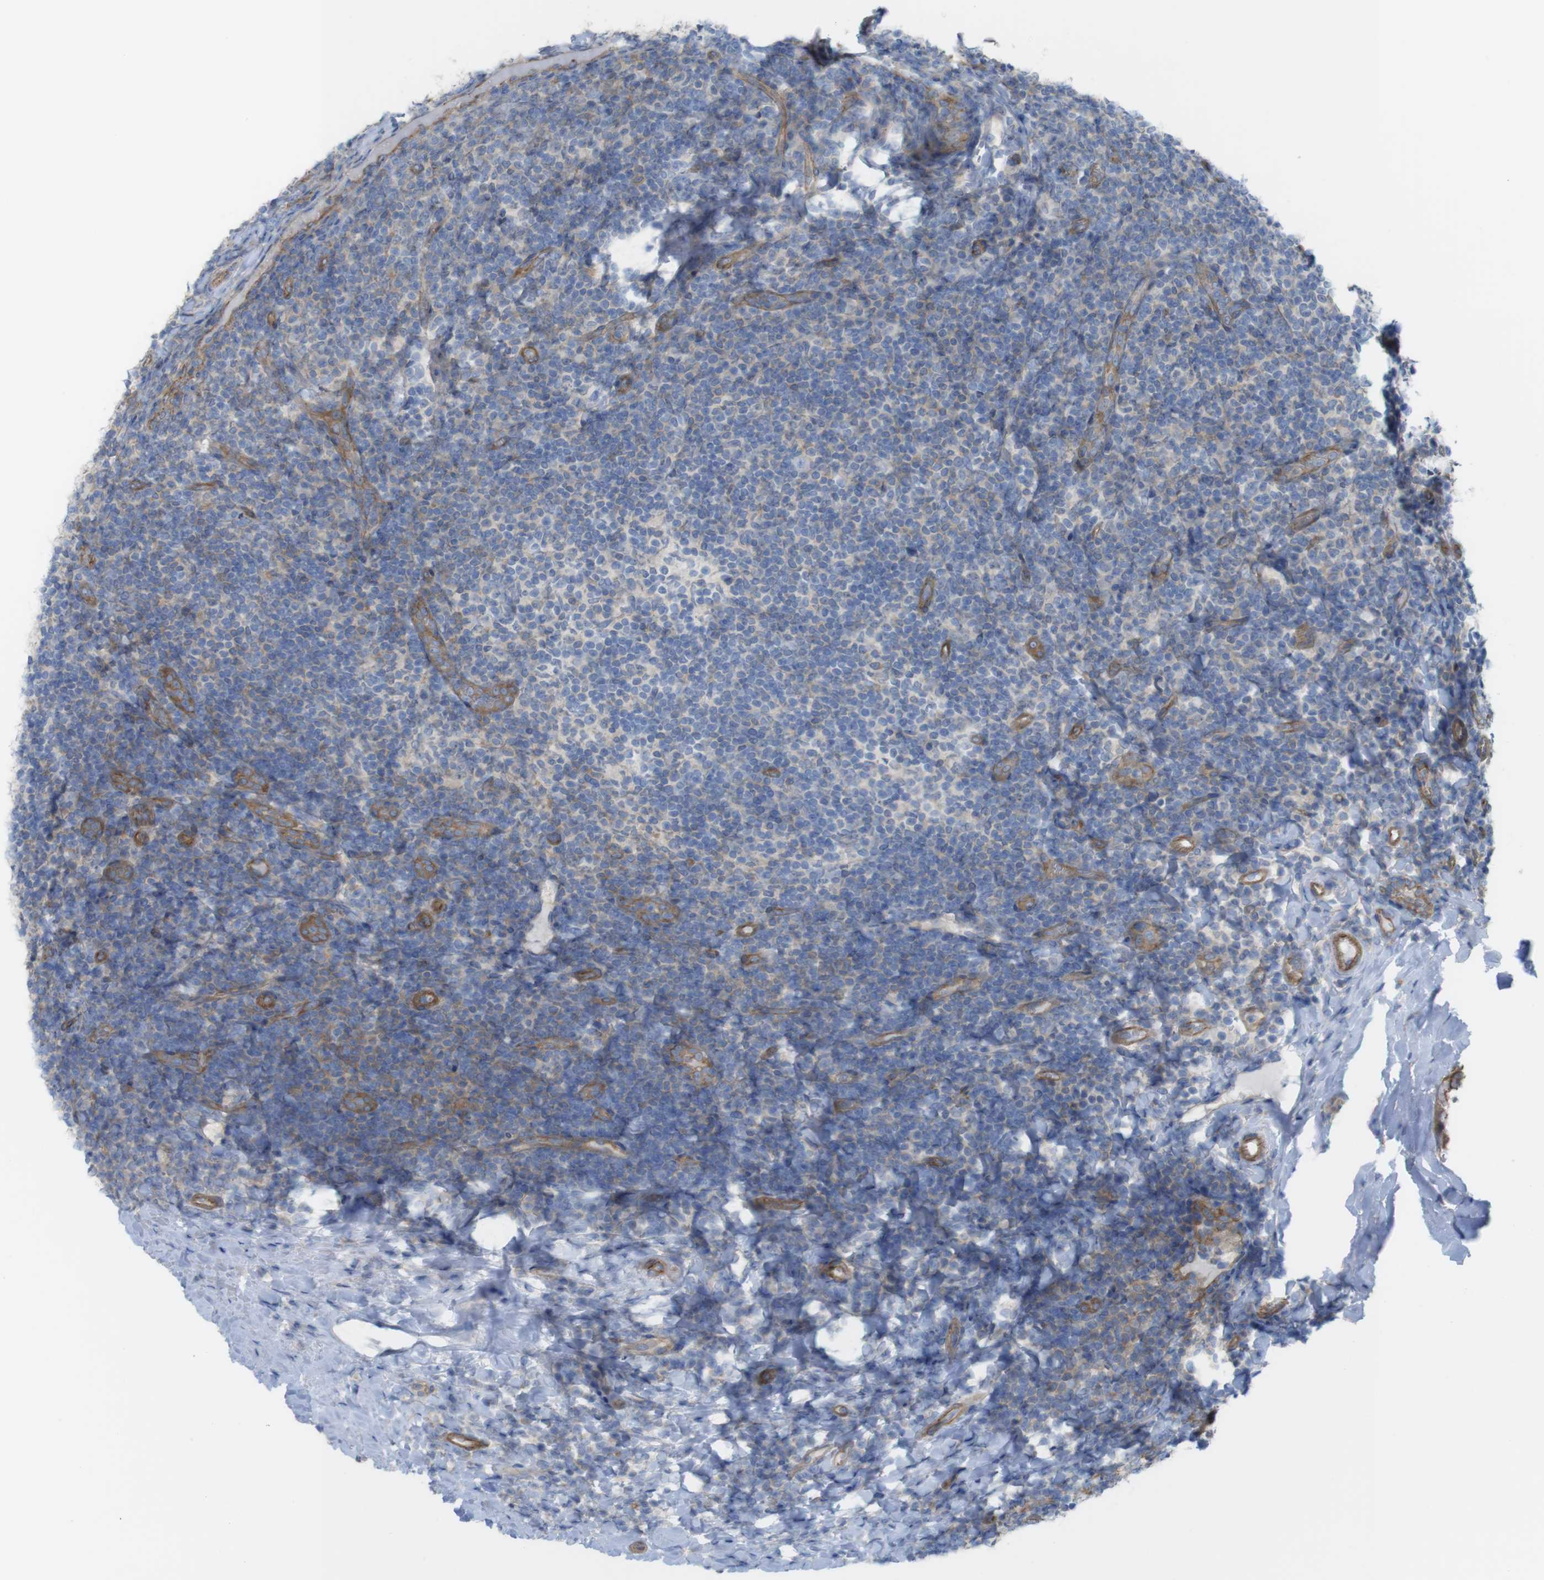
{"staining": {"intensity": "weak", "quantity": "<25%", "location": "cytoplasmic/membranous"}, "tissue": "tonsil", "cell_type": "Germinal center cells", "image_type": "normal", "snomed": [{"axis": "morphology", "description": "Normal tissue, NOS"}, {"axis": "topography", "description": "Tonsil"}], "caption": "High power microscopy photomicrograph of an immunohistochemistry (IHC) micrograph of unremarkable tonsil, revealing no significant positivity in germinal center cells.", "gene": "PREX2", "patient": {"sex": "male", "age": 37}}